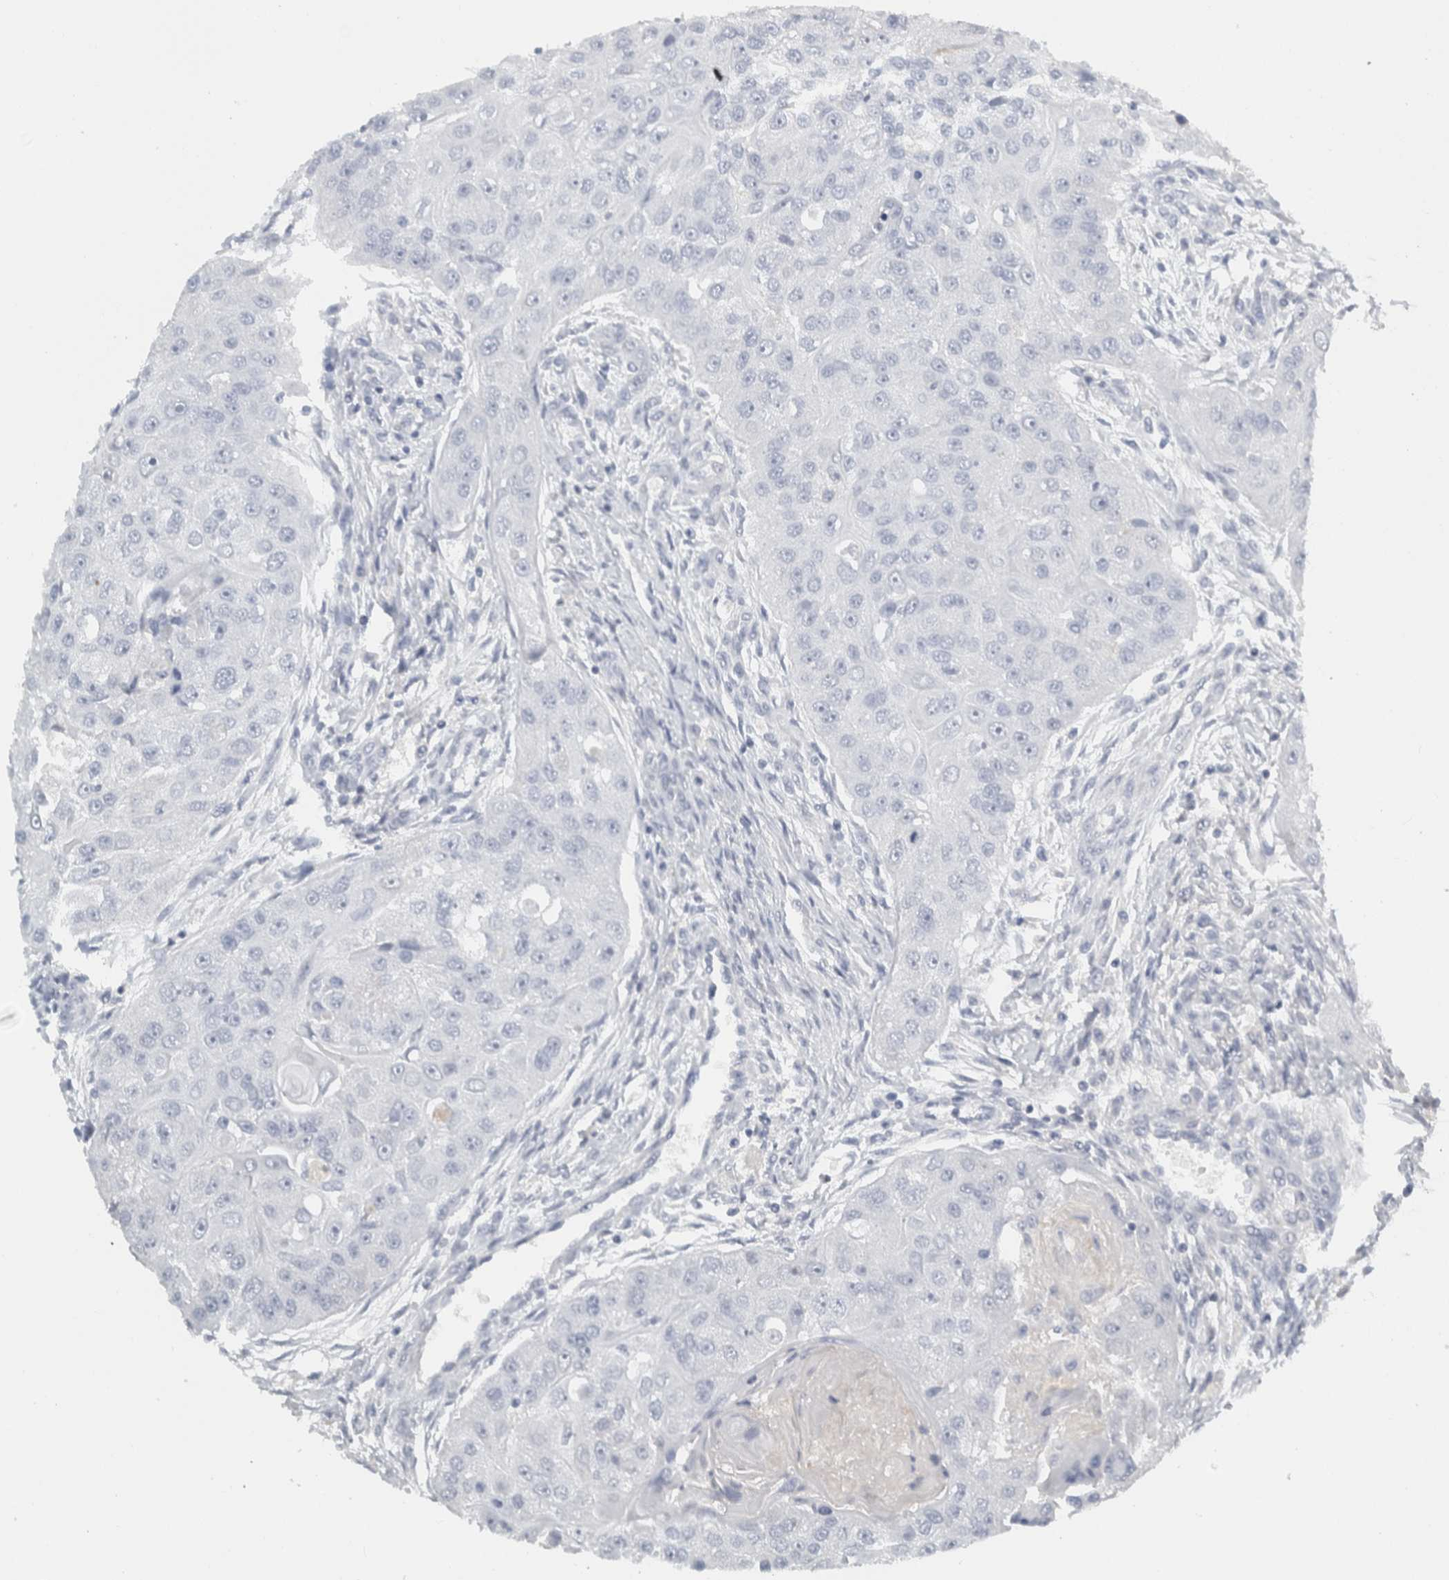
{"staining": {"intensity": "negative", "quantity": "none", "location": "none"}, "tissue": "head and neck cancer", "cell_type": "Tumor cells", "image_type": "cancer", "snomed": [{"axis": "morphology", "description": "Normal tissue, NOS"}, {"axis": "morphology", "description": "Squamous cell carcinoma, NOS"}, {"axis": "topography", "description": "Skeletal muscle"}, {"axis": "topography", "description": "Head-Neck"}], "caption": "Squamous cell carcinoma (head and neck) stained for a protein using immunohistochemistry demonstrates no positivity tumor cells.", "gene": "TSPAN8", "patient": {"sex": "male", "age": 51}}